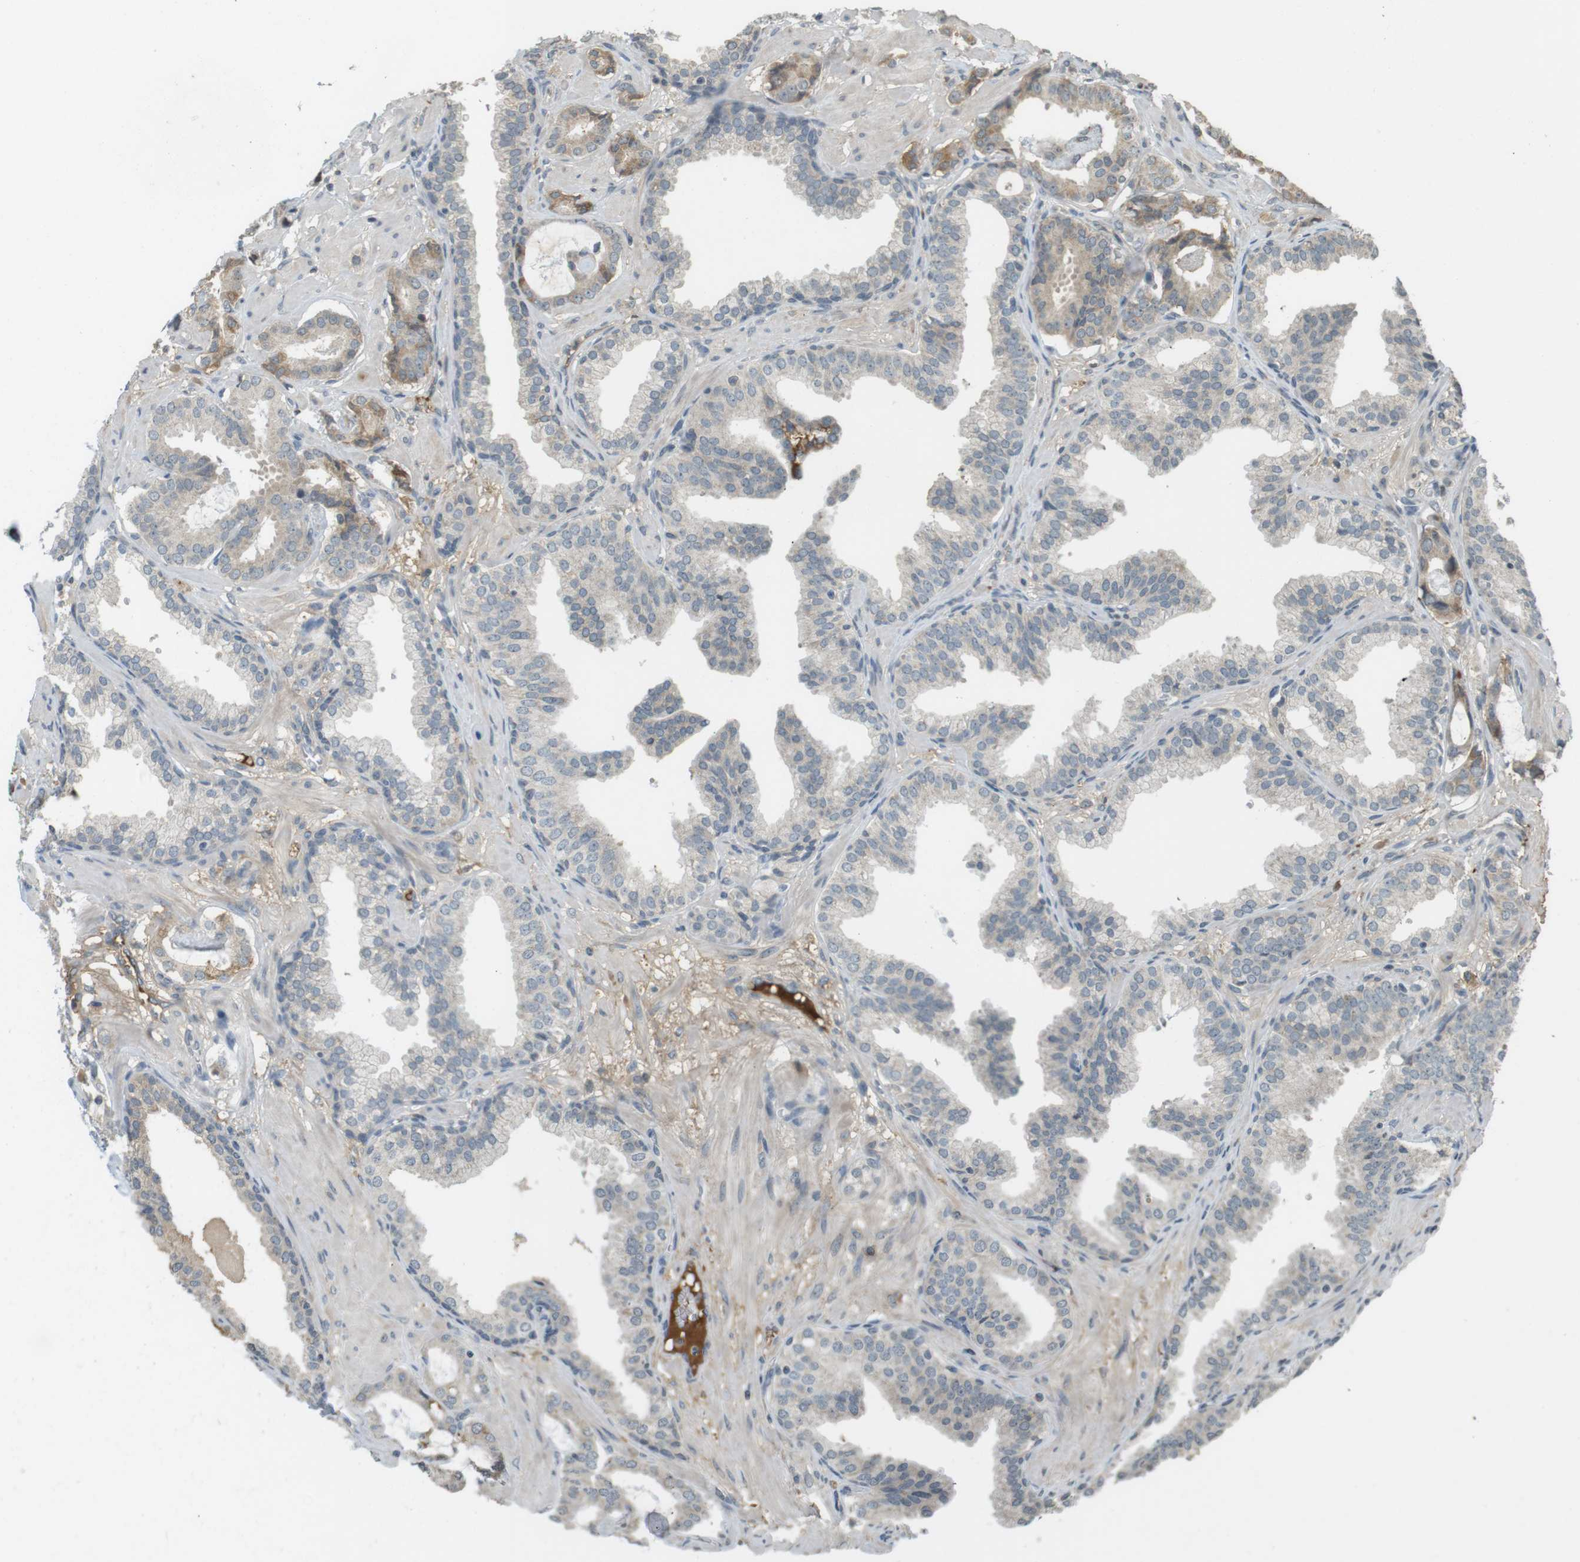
{"staining": {"intensity": "weak", "quantity": "<25%", "location": "cytoplasmic/membranous"}, "tissue": "prostate cancer", "cell_type": "Tumor cells", "image_type": "cancer", "snomed": [{"axis": "morphology", "description": "Adenocarcinoma, Low grade"}, {"axis": "topography", "description": "Prostate"}], "caption": "Immunohistochemistry (IHC) of prostate cancer (low-grade adenocarcinoma) displays no staining in tumor cells.", "gene": "SRR", "patient": {"sex": "male", "age": 53}}